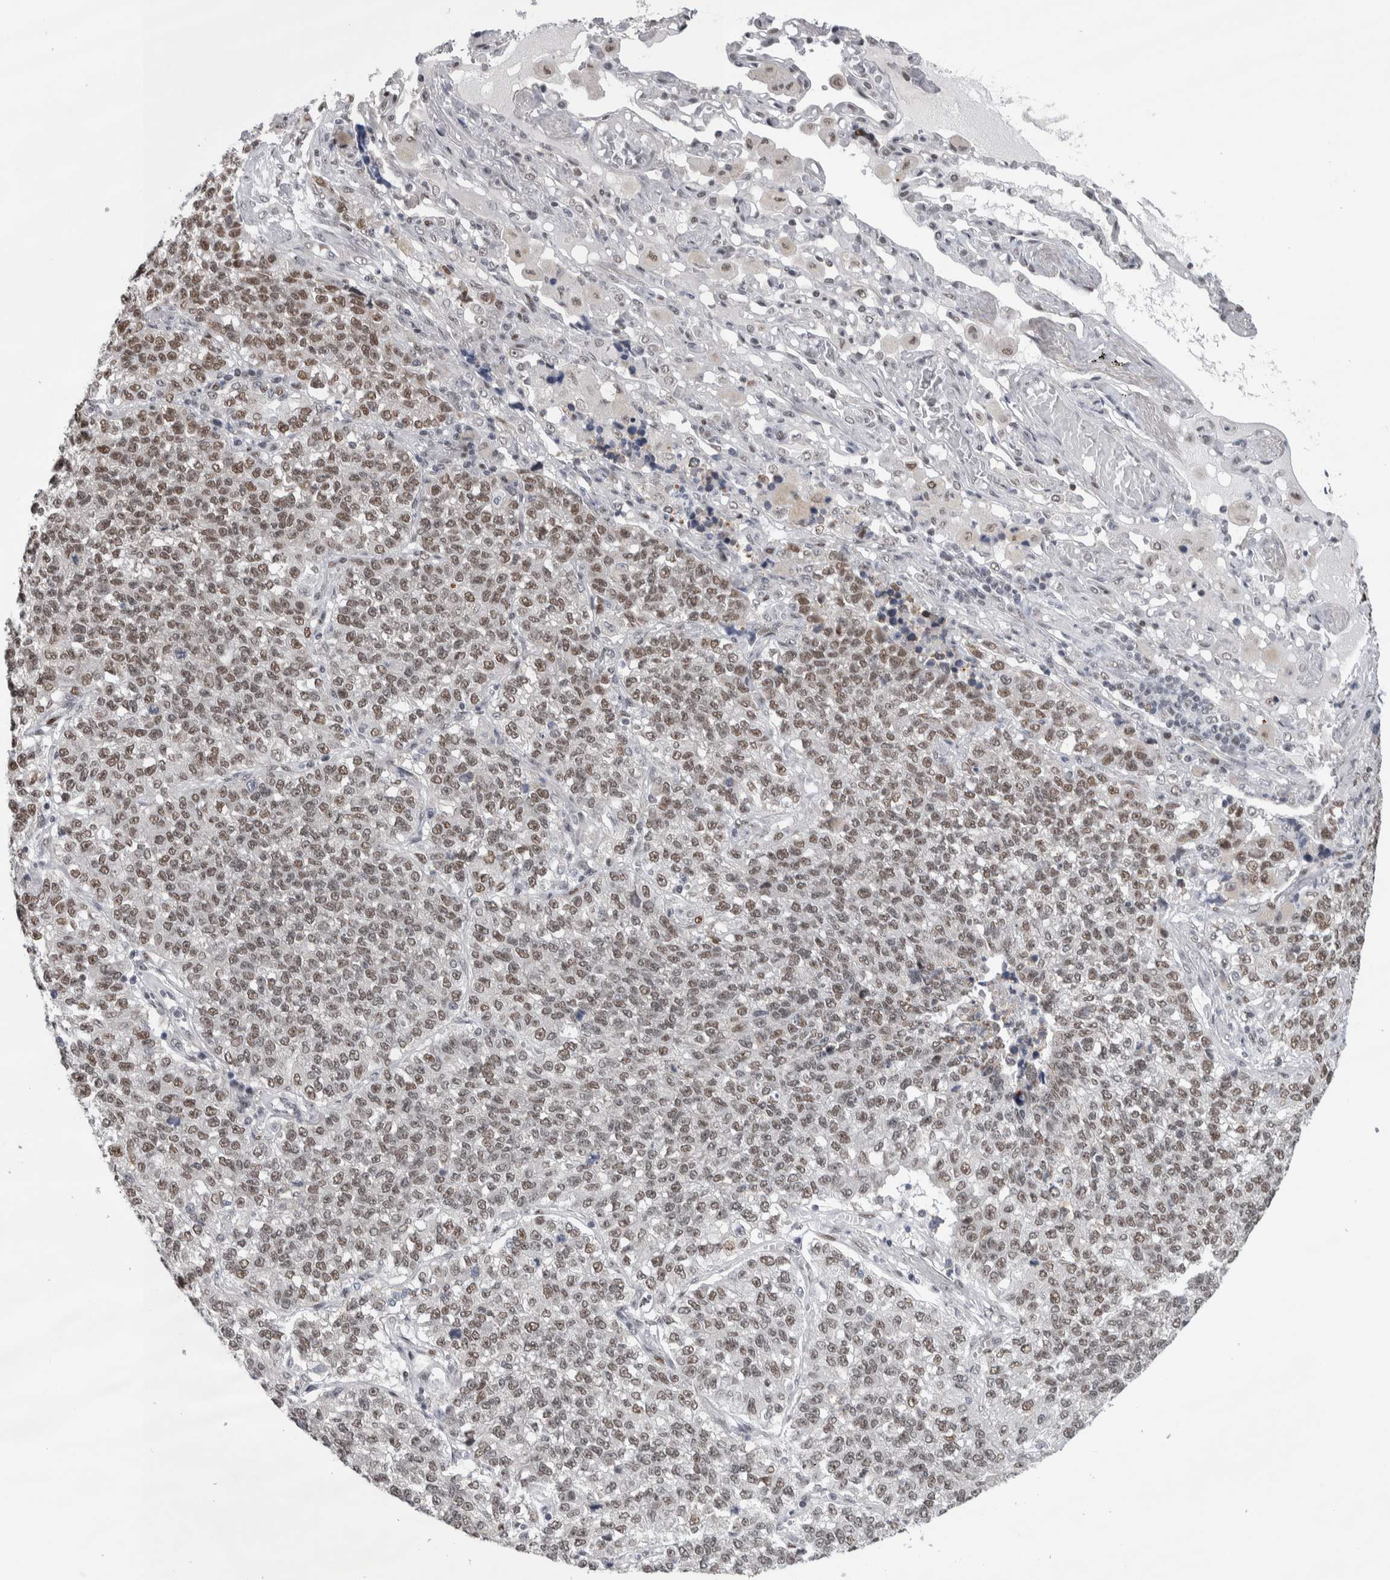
{"staining": {"intensity": "moderate", "quantity": ">75%", "location": "nuclear"}, "tissue": "lung cancer", "cell_type": "Tumor cells", "image_type": "cancer", "snomed": [{"axis": "morphology", "description": "Adenocarcinoma, NOS"}, {"axis": "topography", "description": "Lung"}], "caption": "An immunohistochemistry histopathology image of neoplastic tissue is shown. Protein staining in brown highlights moderate nuclear positivity in adenocarcinoma (lung) within tumor cells. Nuclei are stained in blue.", "gene": "HEXIM2", "patient": {"sex": "male", "age": 49}}